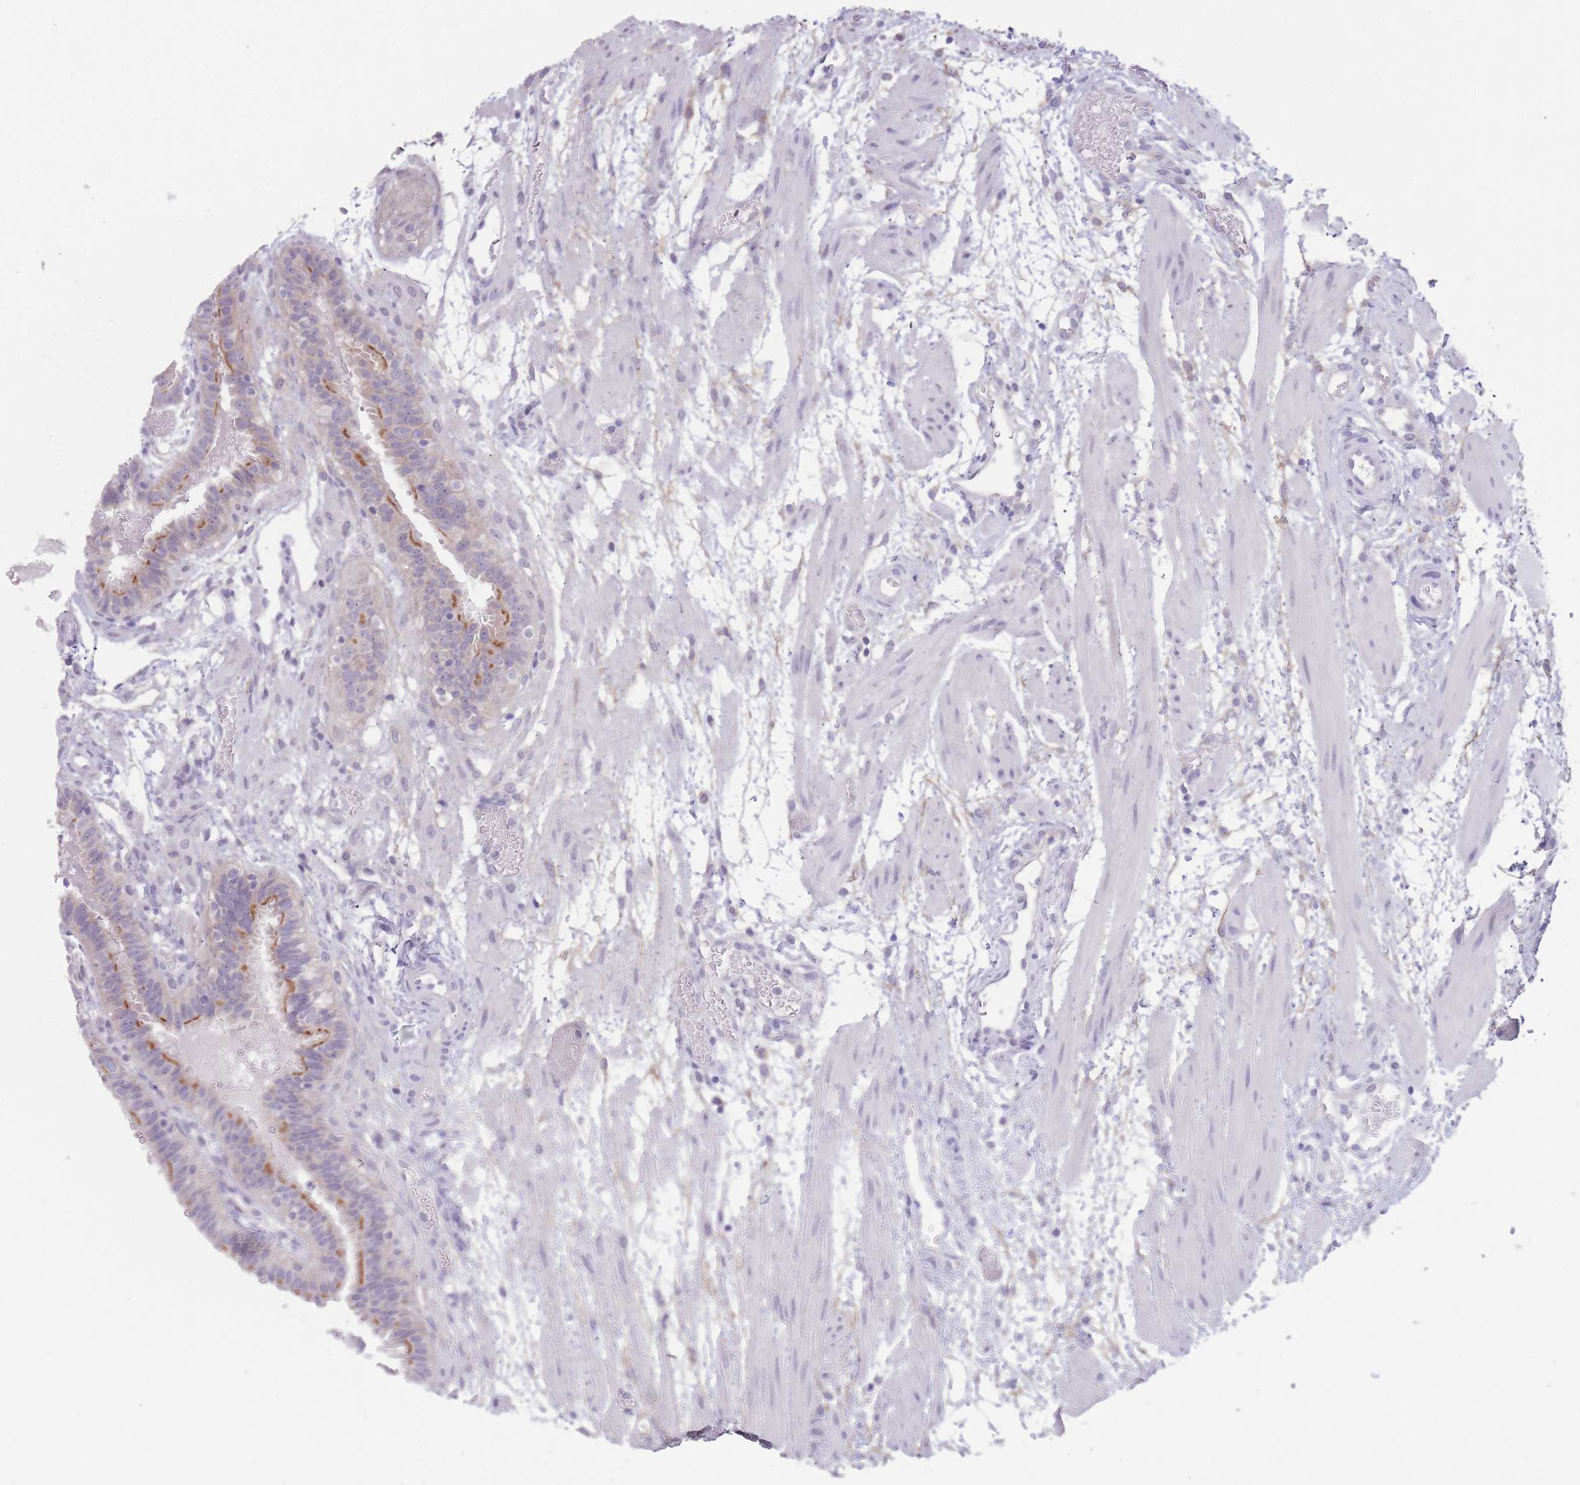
{"staining": {"intensity": "moderate", "quantity": "25%-75%", "location": "cytoplasmic/membranous"}, "tissue": "fallopian tube", "cell_type": "Glandular cells", "image_type": "normal", "snomed": [{"axis": "morphology", "description": "Normal tissue, NOS"}, {"axis": "topography", "description": "Fallopian tube"}], "caption": "Immunohistochemistry (IHC) image of unremarkable fallopian tube stained for a protein (brown), which displays medium levels of moderate cytoplasmic/membranous staining in about 25%-75% of glandular cells.", "gene": "DCANP1", "patient": {"sex": "female", "age": 37}}